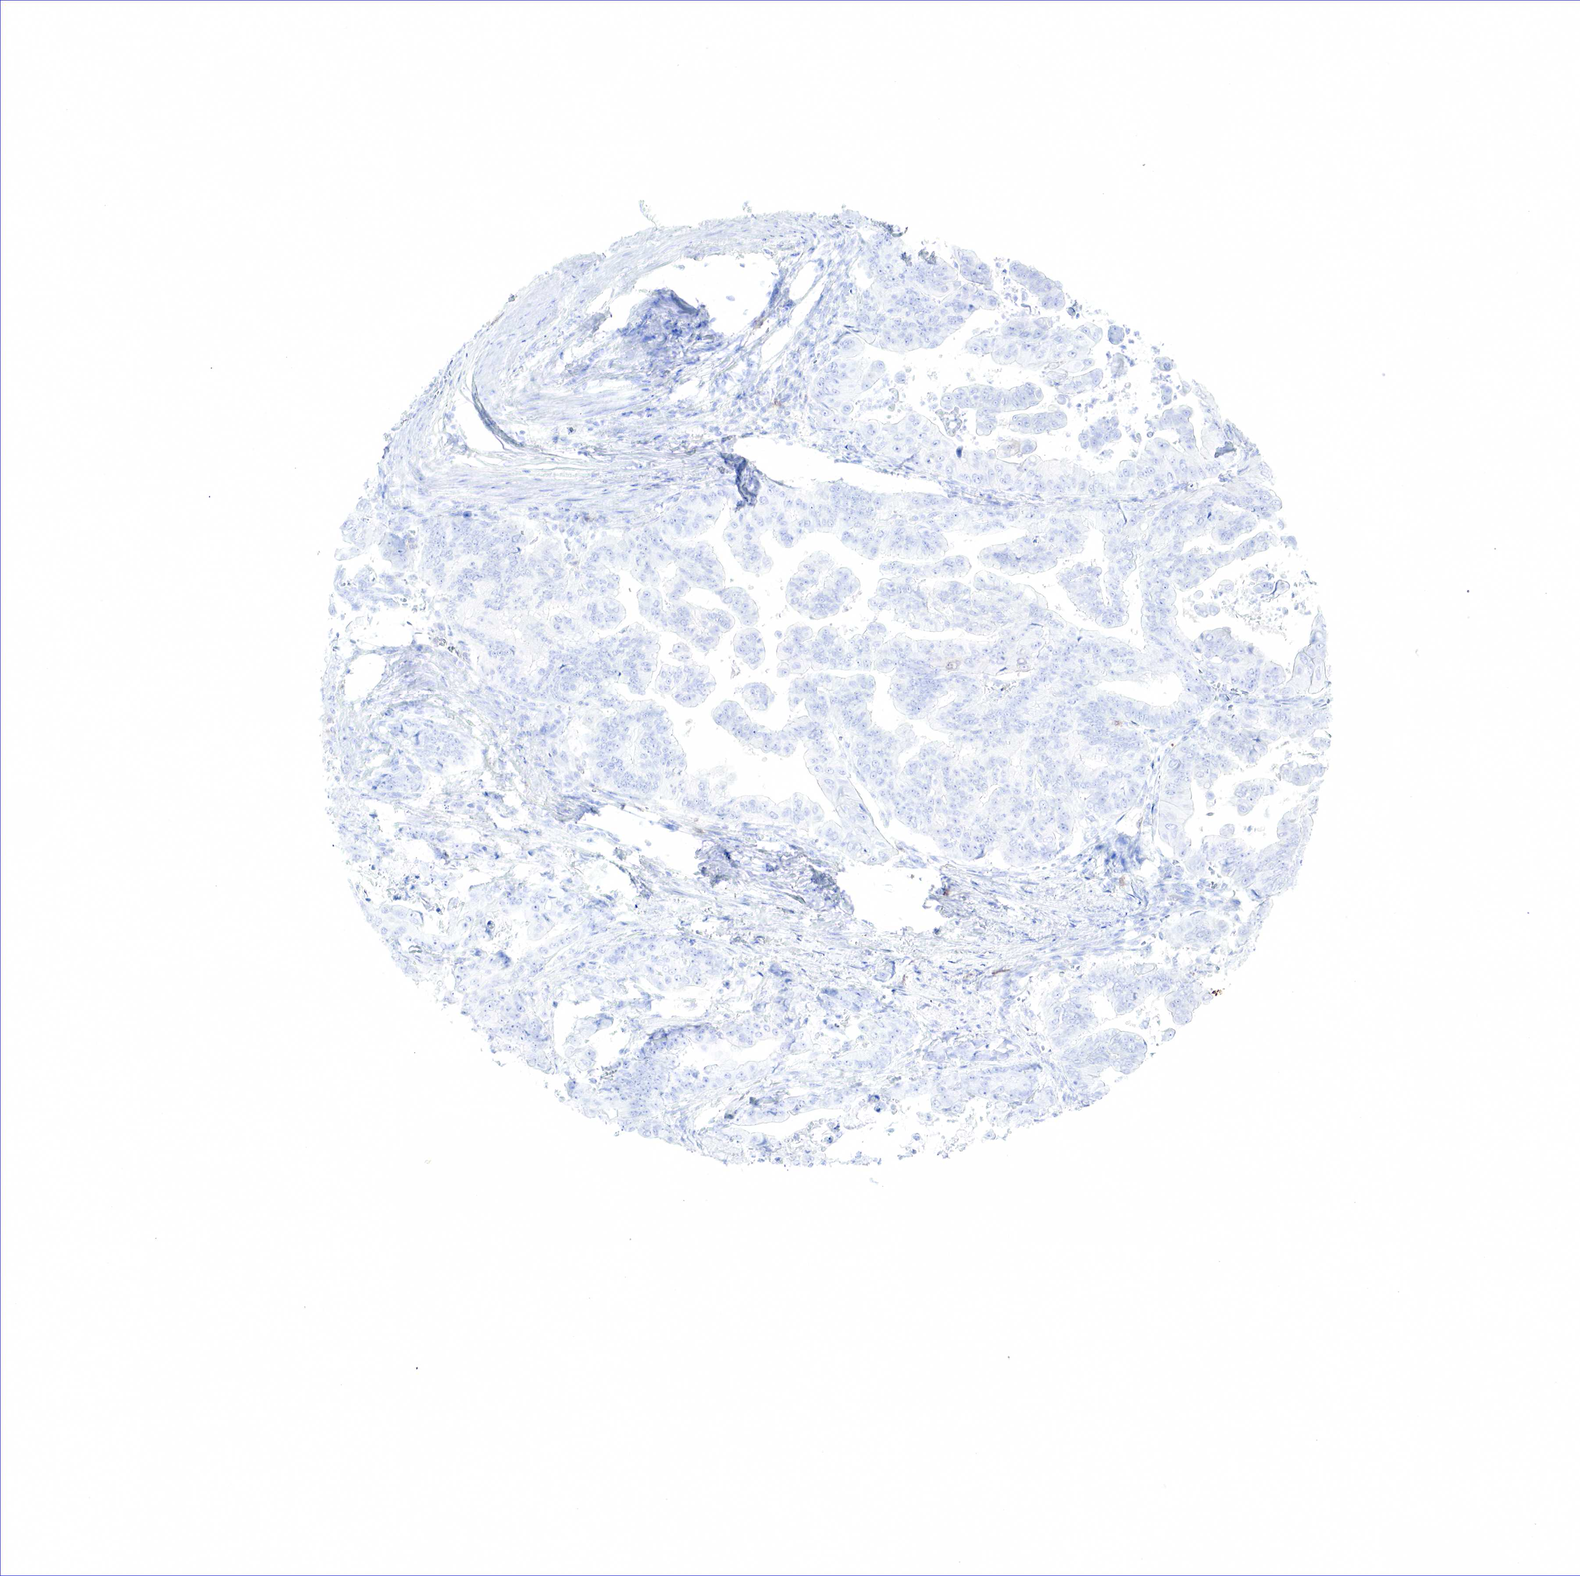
{"staining": {"intensity": "negative", "quantity": "none", "location": "none"}, "tissue": "stomach cancer", "cell_type": "Tumor cells", "image_type": "cancer", "snomed": [{"axis": "morphology", "description": "Adenocarcinoma, NOS"}, {"axis": "topography", "description": "Stomach, upper"}], "caption": "Immunohistochemistry of stomach cancer (adenocarcinoma) demonstrates no staining in tumor cells. (Stains: DAB (3,3'-diaminobenzidine) IHC with hematoxylin counter stain, Microscopy: brightfield microscopy at high magnification).", "gene": "TNFRSF8", "patient": {"sex": "male", "age": 80}}